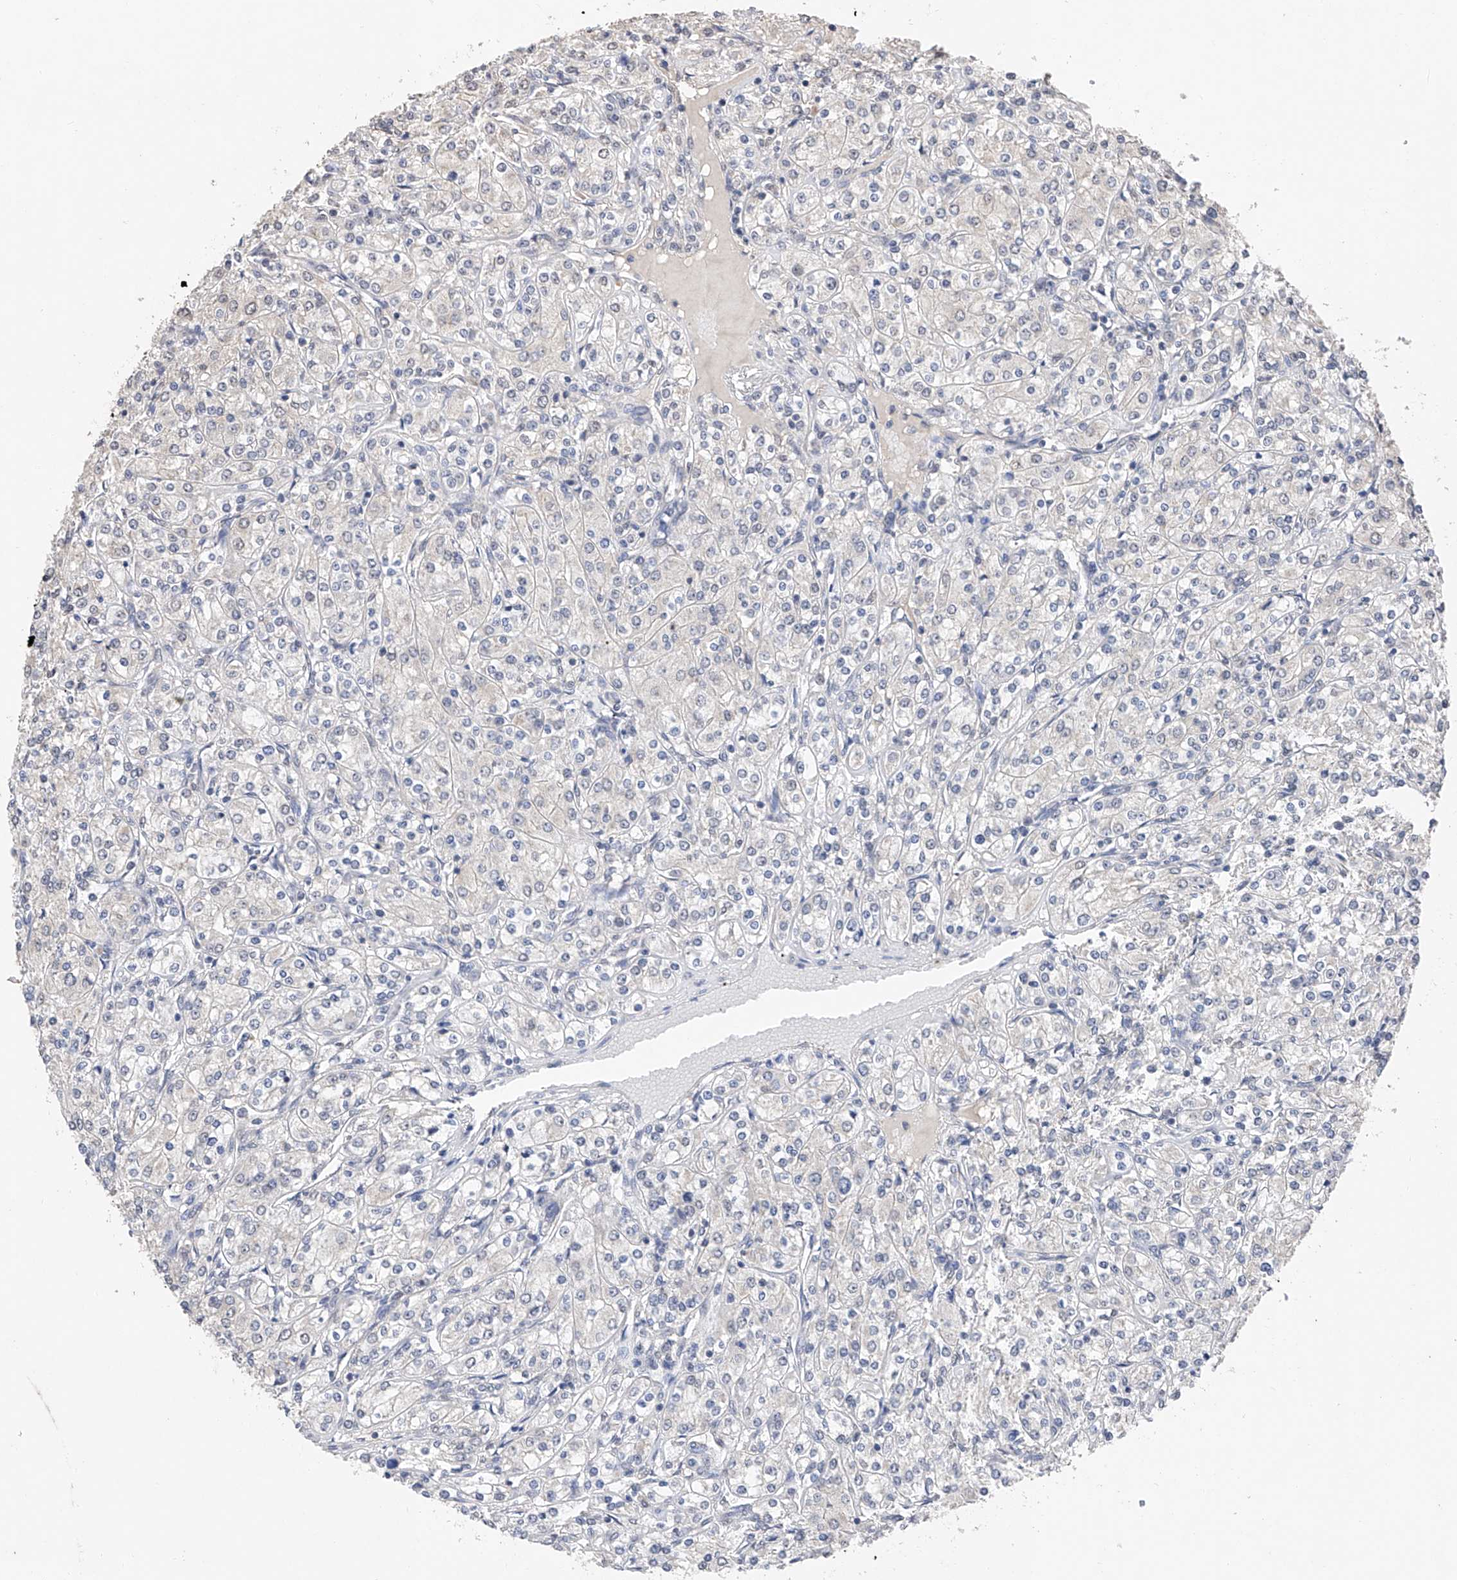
{"staining": {"intensity": "negative", "quantity": "none", "location": "none"}, "tissue": "renal cancer", "cell_type": "Tumor cells", "image_type": "cancer", "snomed": [{"axis": "morphology", "description": "Adenocarcinoma, NOS"}, {"axis": "topography", "description": "Kidney"}], "caption": "Immunohistochemistry (IHC) image of neoplastic tissue: renal cancer stained with DAB exhibits no significant protein staining in tumor cells.", "gene": "DMAP1", "patient": {"sex": "male", "age": 77}}